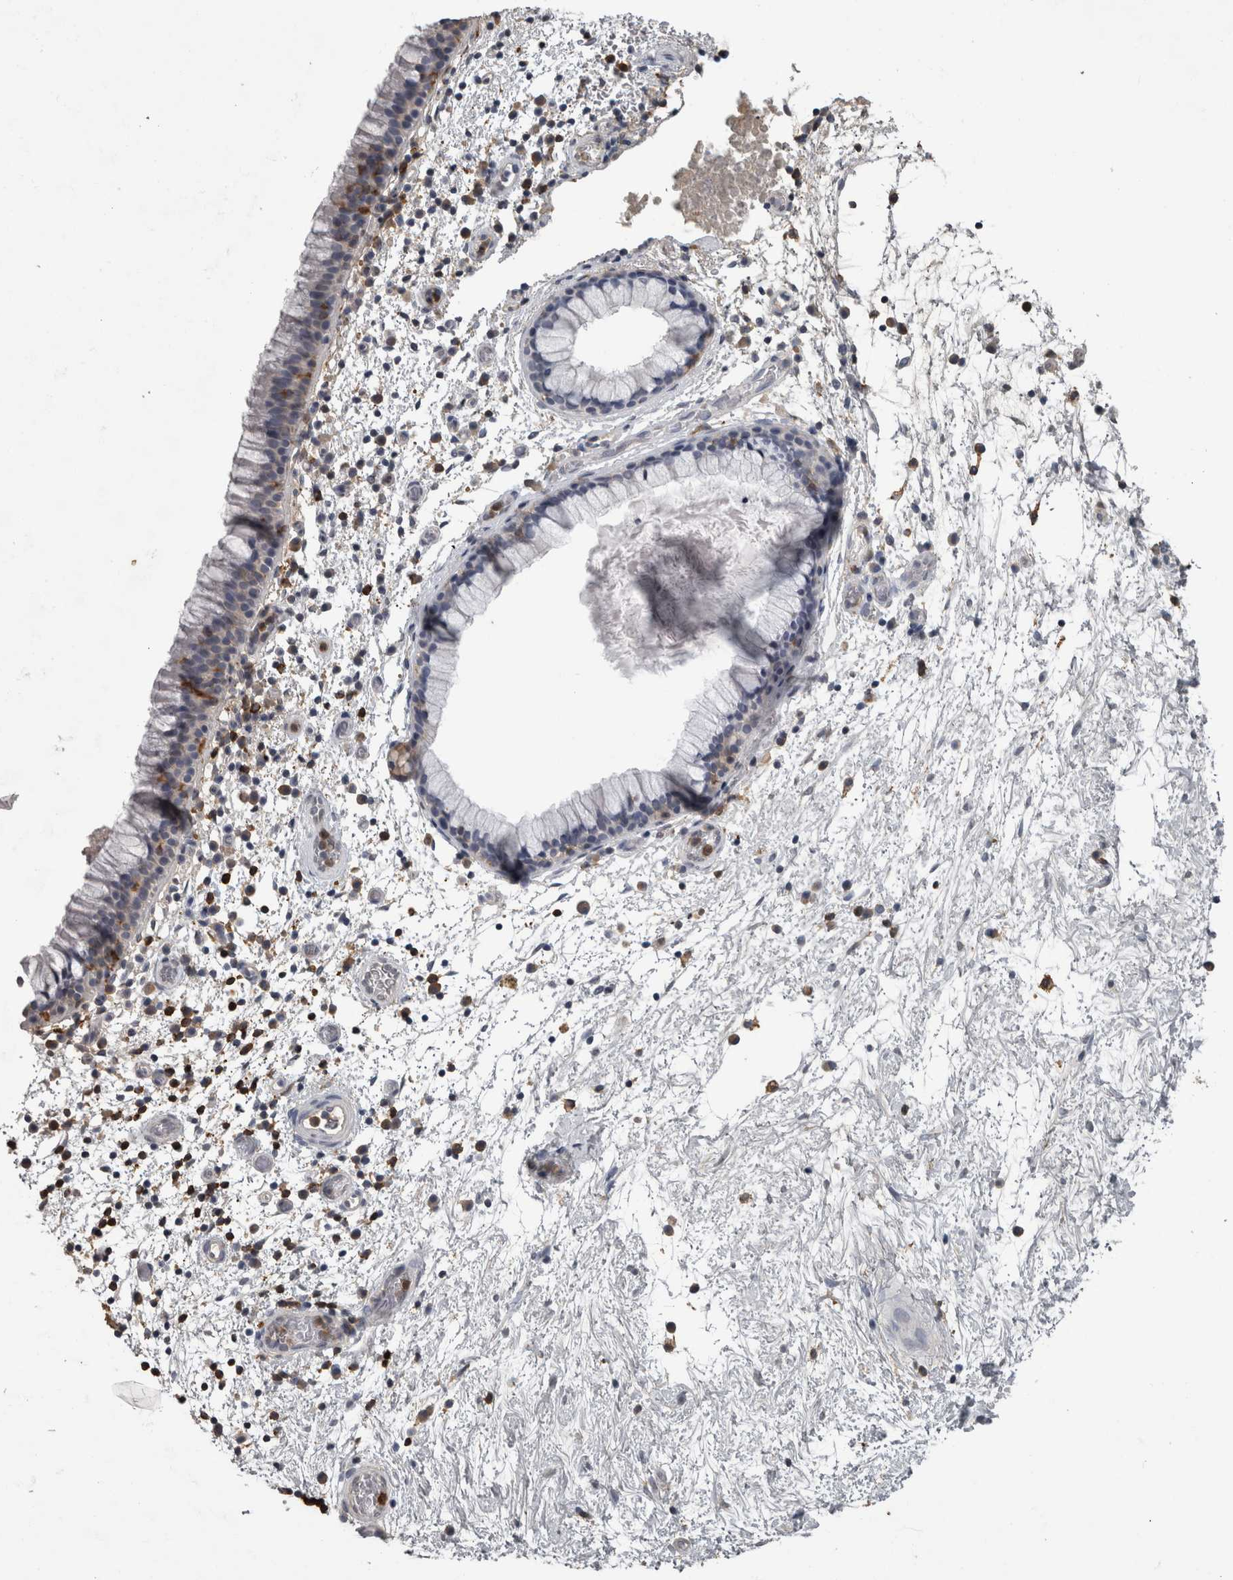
{"staining": {"intensity": "negative", "quantity": "none", "location": "none"}, "tissue": "nasopharynx", "cell_type": "Respiratory epithelial cells", "image_type": "normal", "snomed": [{"axis": "morphology", "description": "Normal tissue, NOS"}, {"axis": "morphology", "description": "Inflammation, NOS"}, {"axis": "topography", "description": "Nasopharynx"}], "caption": "DAB immunohistochemical staining of benign human nasopharynx shows no significant expression in respiratory epithelial cells.", "gene": "PIK3AP1", "patient": {"sex": "male", "age": 48}}